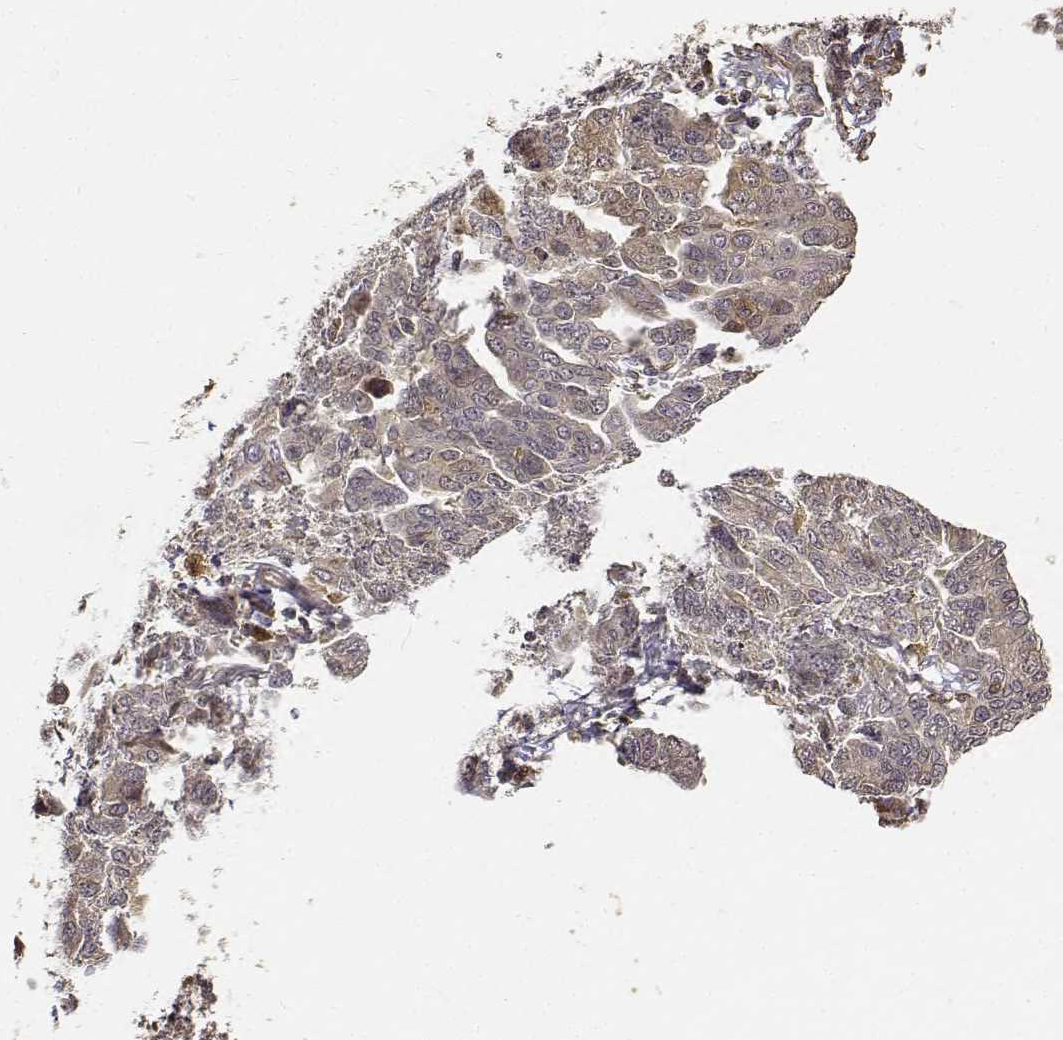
{"staining": {"intensity": "weak", "quantity": ">75%", "location": "cytoplasmic/membranous"}, "tissue": "ovarian cancer", "cell_type": "Tumor cells", "image_type": "cancer", "snomed": [{"axis": "morphology", "description": "Cystadenocarcinoma, serous, NOS"}, {"axis": "topography", "description": "Ovary"}], "caption": "The image displays a brown stain indicating the presence of a protein in the cytoplasmic/membranous of tumor cells in ovarian cancer.", "gene": "PCID2", "patient": {"sex": "female", "age": 59}}